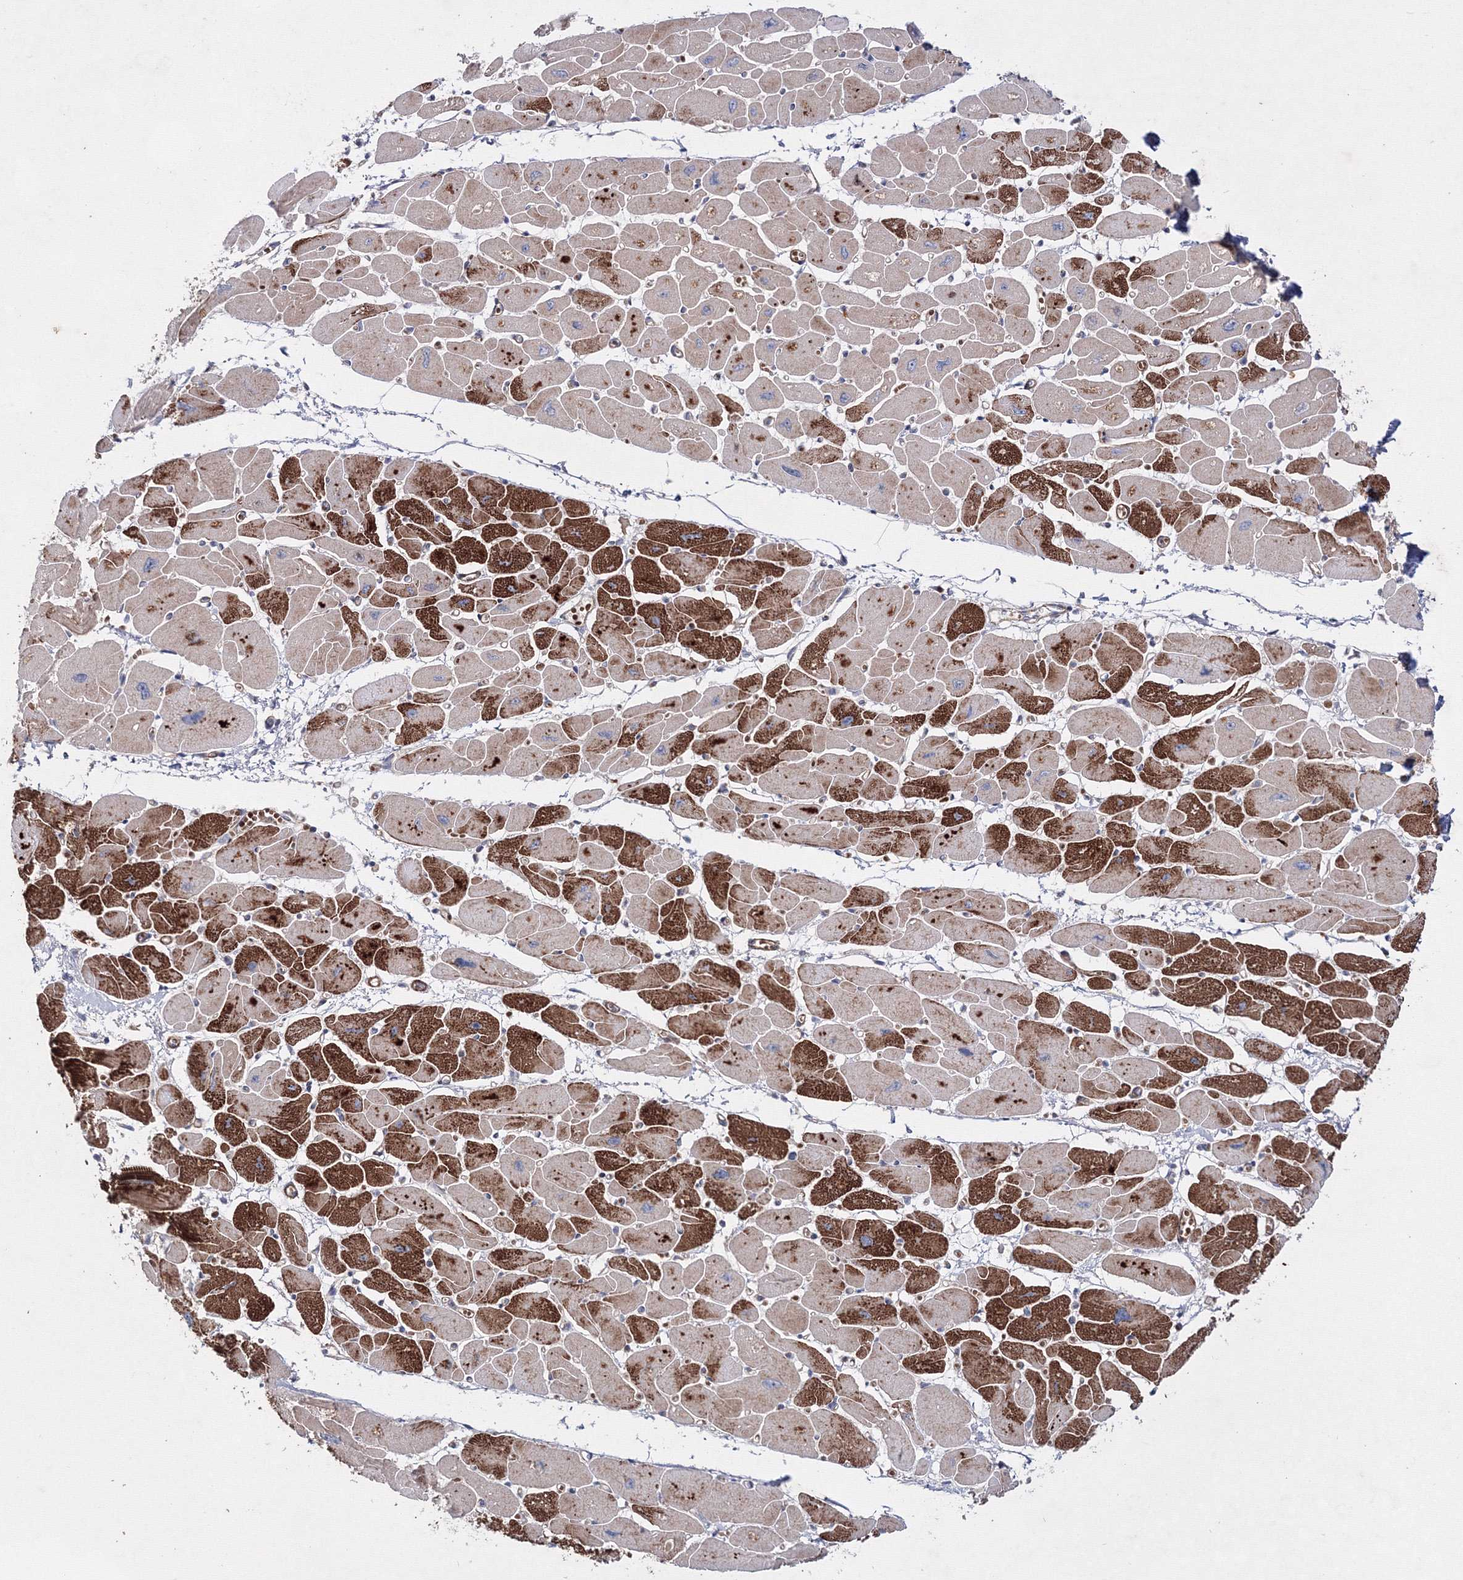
{"staining": {"intensity": "strong", "quantity": "25%-75%", "location": "cytoplasmic/membranous"}, "tissue": "heart muscle", "cell_type": "Cardiomyocytes", "image_type": "normal", "snomed": [{"axis": "morphology", "description": "Normal tissue, NOS"}, {"axis": "topography", "description": "Heart"}], "caption": "The photomicrograph exhibits staining of benign heart muscle, revealing strong cytoplasmic/membranous protein positivity (brown color) within cardiomyocytes. (brown staining indicates protein expression, while blue staining denotes nuclei).", "gene": "GFM1", "patient": {"sex": "female", "age": 54}}